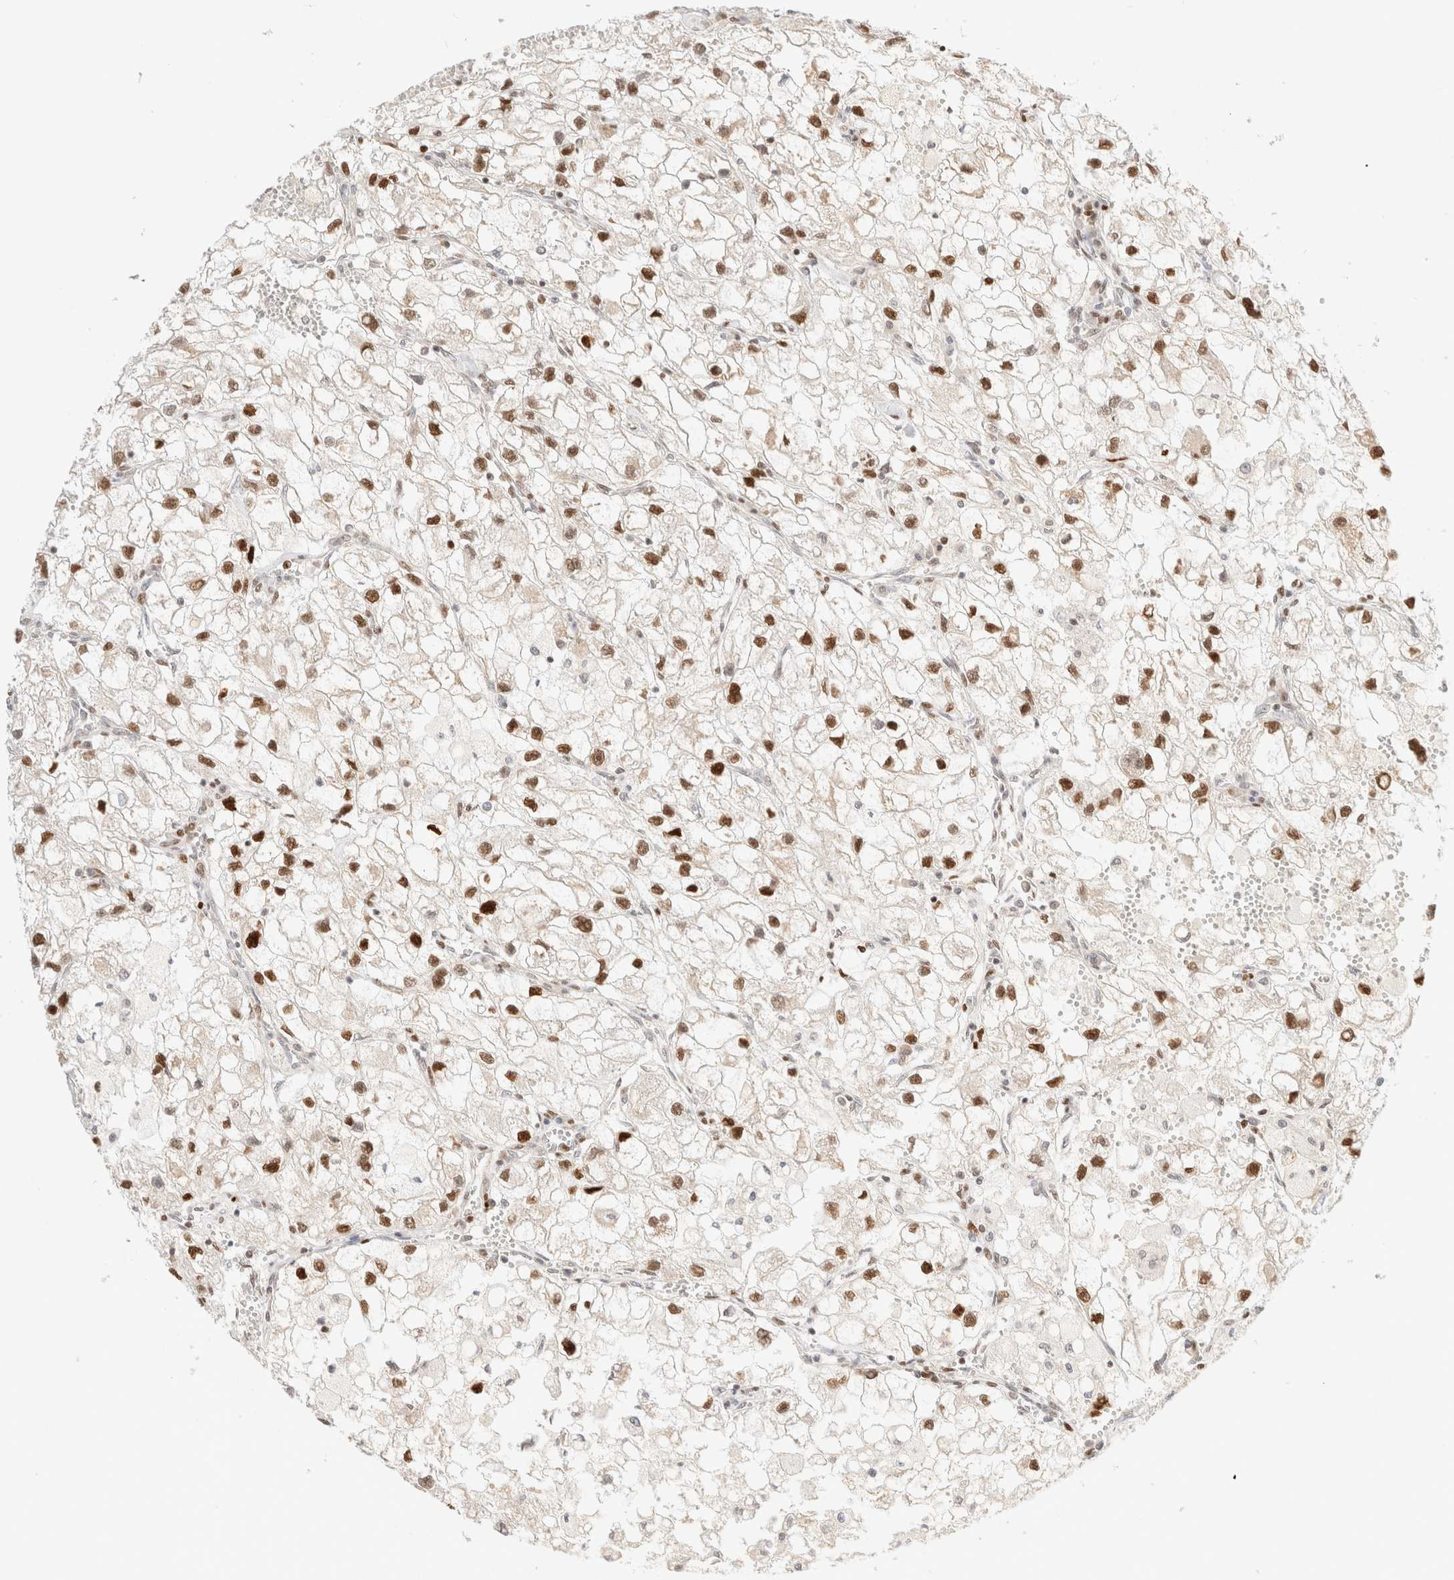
{"staining": {"intensity": "strong", "quantity": ">75%", "location": "nuclear"}, "tissue": "renal cancer", "cell_type": "Tumor cells", "image_type": "cancer", "snomed": [{"axis": "morphology", "description": "Adenocarcinoma, NOS"}, {"axis": "topography", "description": "Kidney"}], "caption": "DAB (3,3'-diaminobenzidine) immunohistochemical staining of human renal cancer shows strong nuclear protein positivity in about >75% of tumor cells. The protein is stained brown, and the nuclei are stained in blue (DAB IHC with brightfield microscopy, high magnification).", "gene": "DDB2", "patient": {"sex": "female", "age": 70}}